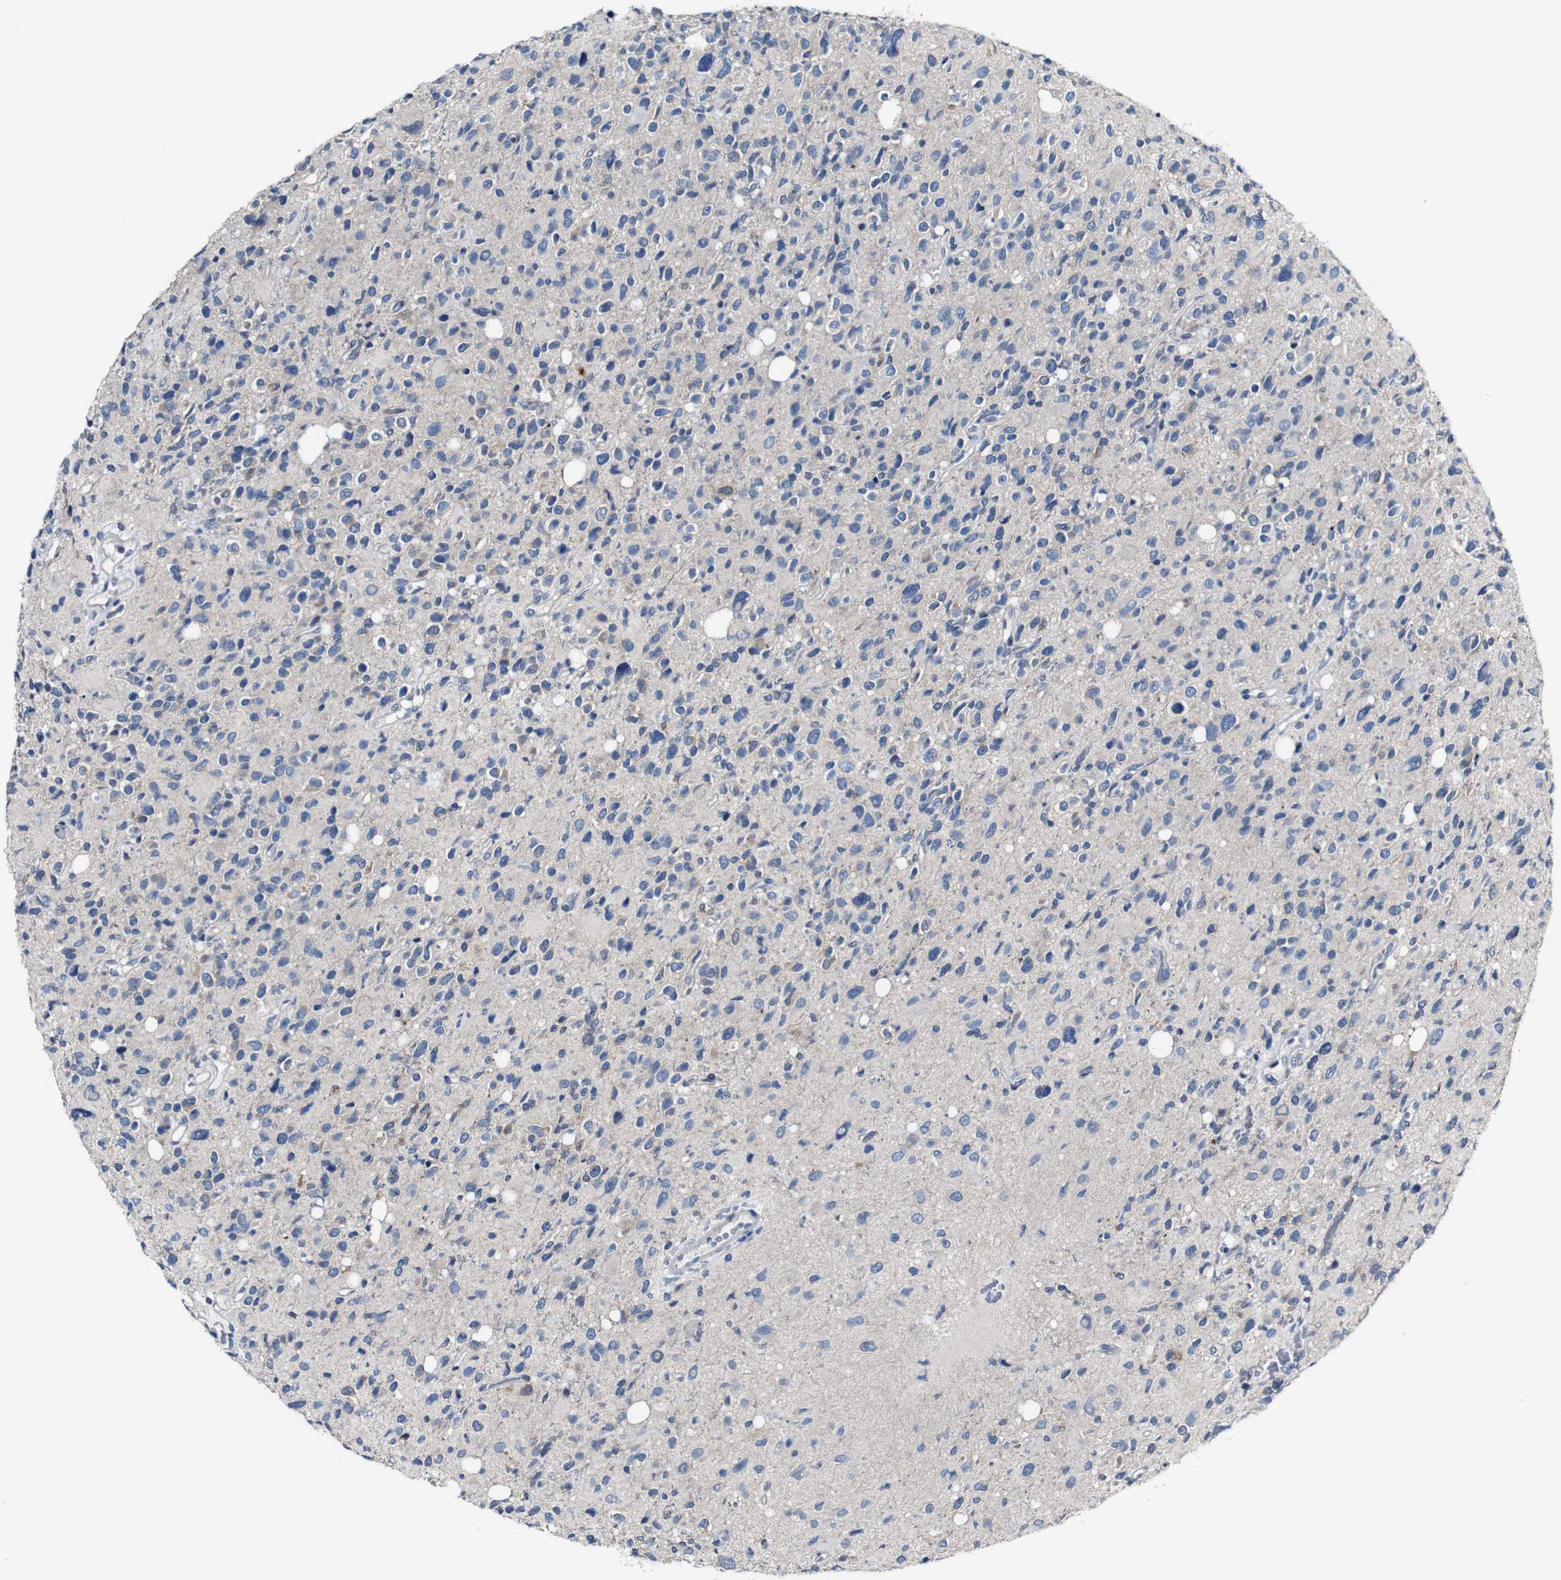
{"staining": {"intensity": "negative", "quantity": "none", "location": "none"}, "tissue": "glioma", "cell_type": "Tumor cells", "image_type": "cancer", "snomed": [{"axis": "morphology", "description": "Glioma, malignant, High grade"}, {"axis": "topography", "description": "Brain"}], "caption": "Photomicrograph shows no protein expression in tumor cells of glioma tissue.", "gene": "GRAMD1A", "patient": {"sex": "male", "age": 48}}